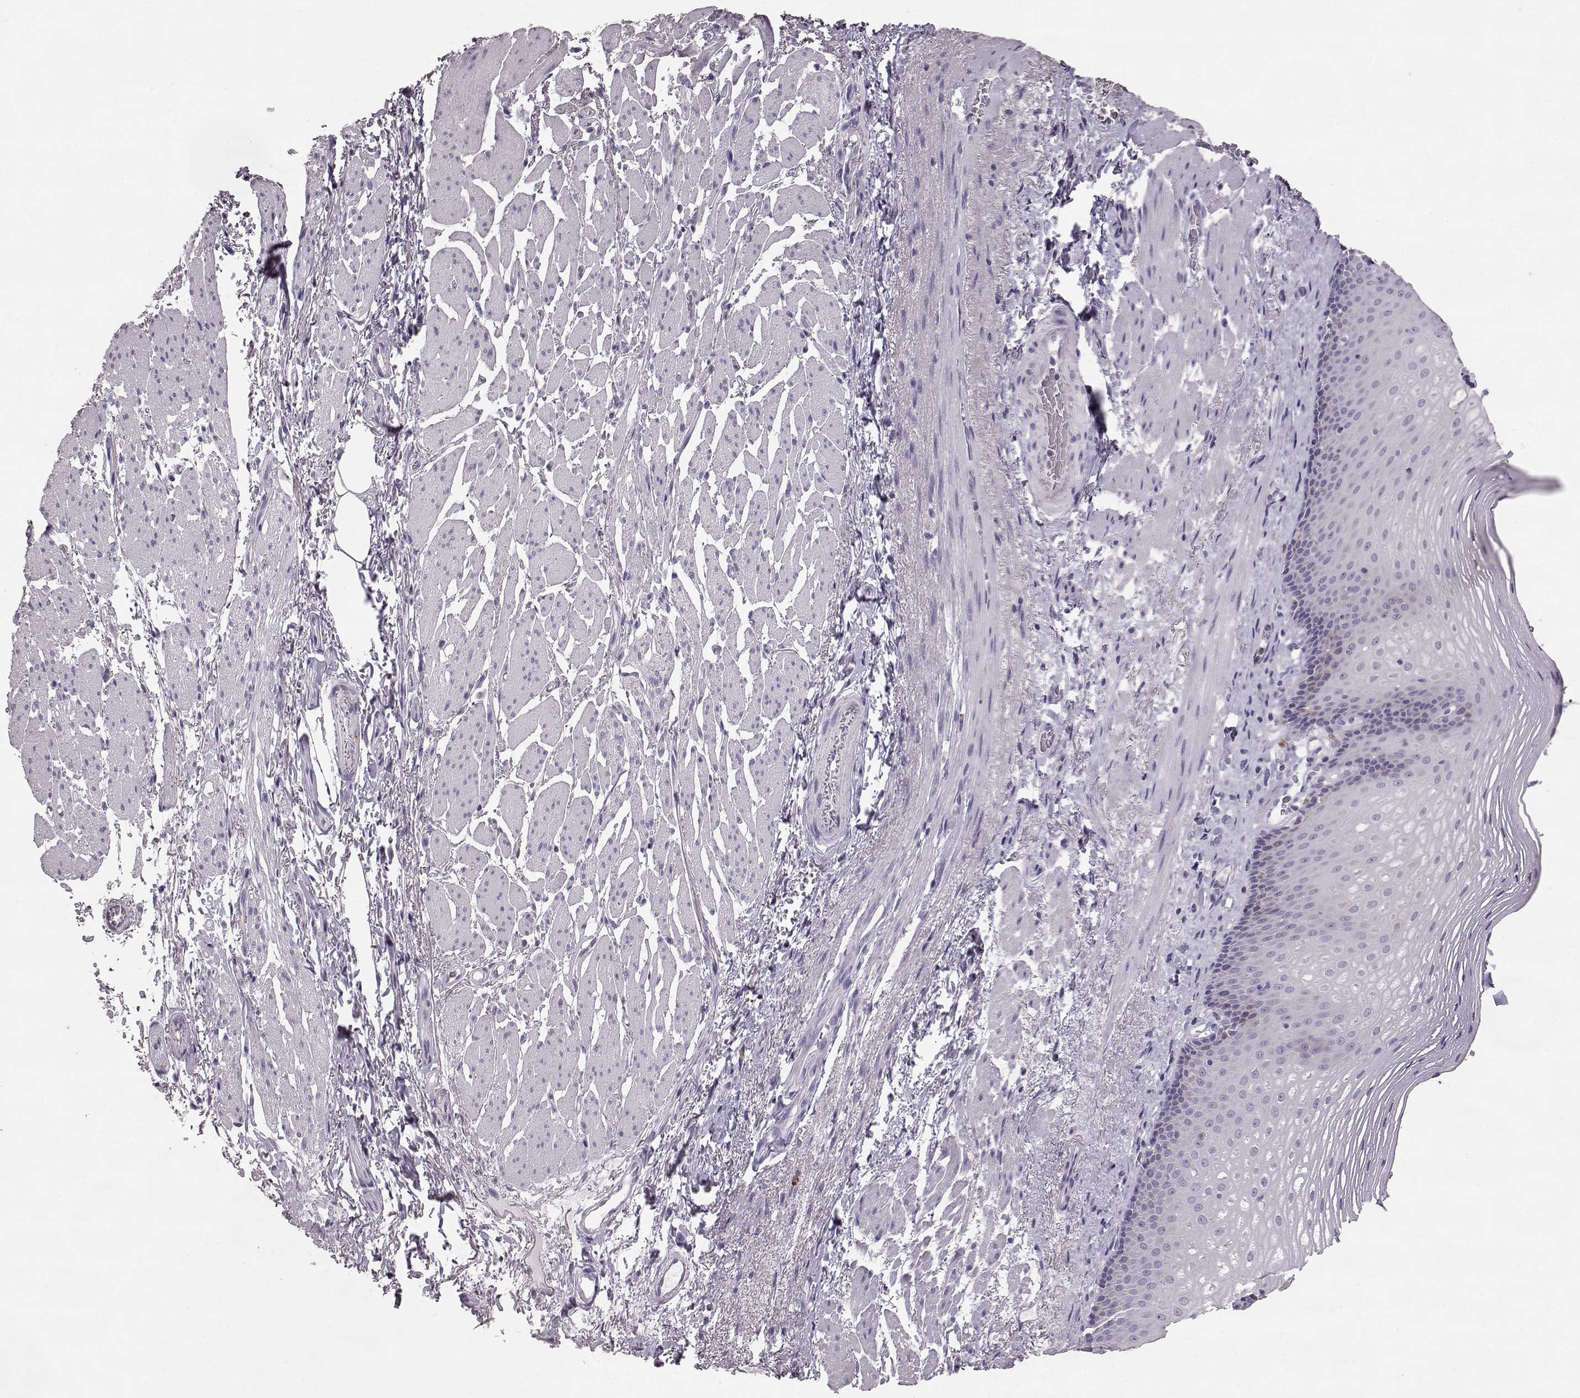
{"staining": {"intensity": "weak", "quantity": "<25%", "location": "cytoplasmic/membranous"}, "tissue": "esophagus", "cell_type": "Squamous epithelial cells", "image_type": "normal", "snomed": [{"axis": "morphology", "description": "Normal tissue, NOS"}, {"axis": "topography", "description": "Esophagus"}], "caption": "Immunohistochemical staining of benign esophagus exhibits no significant positivity in squamous epithelial cells.", "gene": "ELOVL5", "patient": {"sex": "male", "age": 76}}